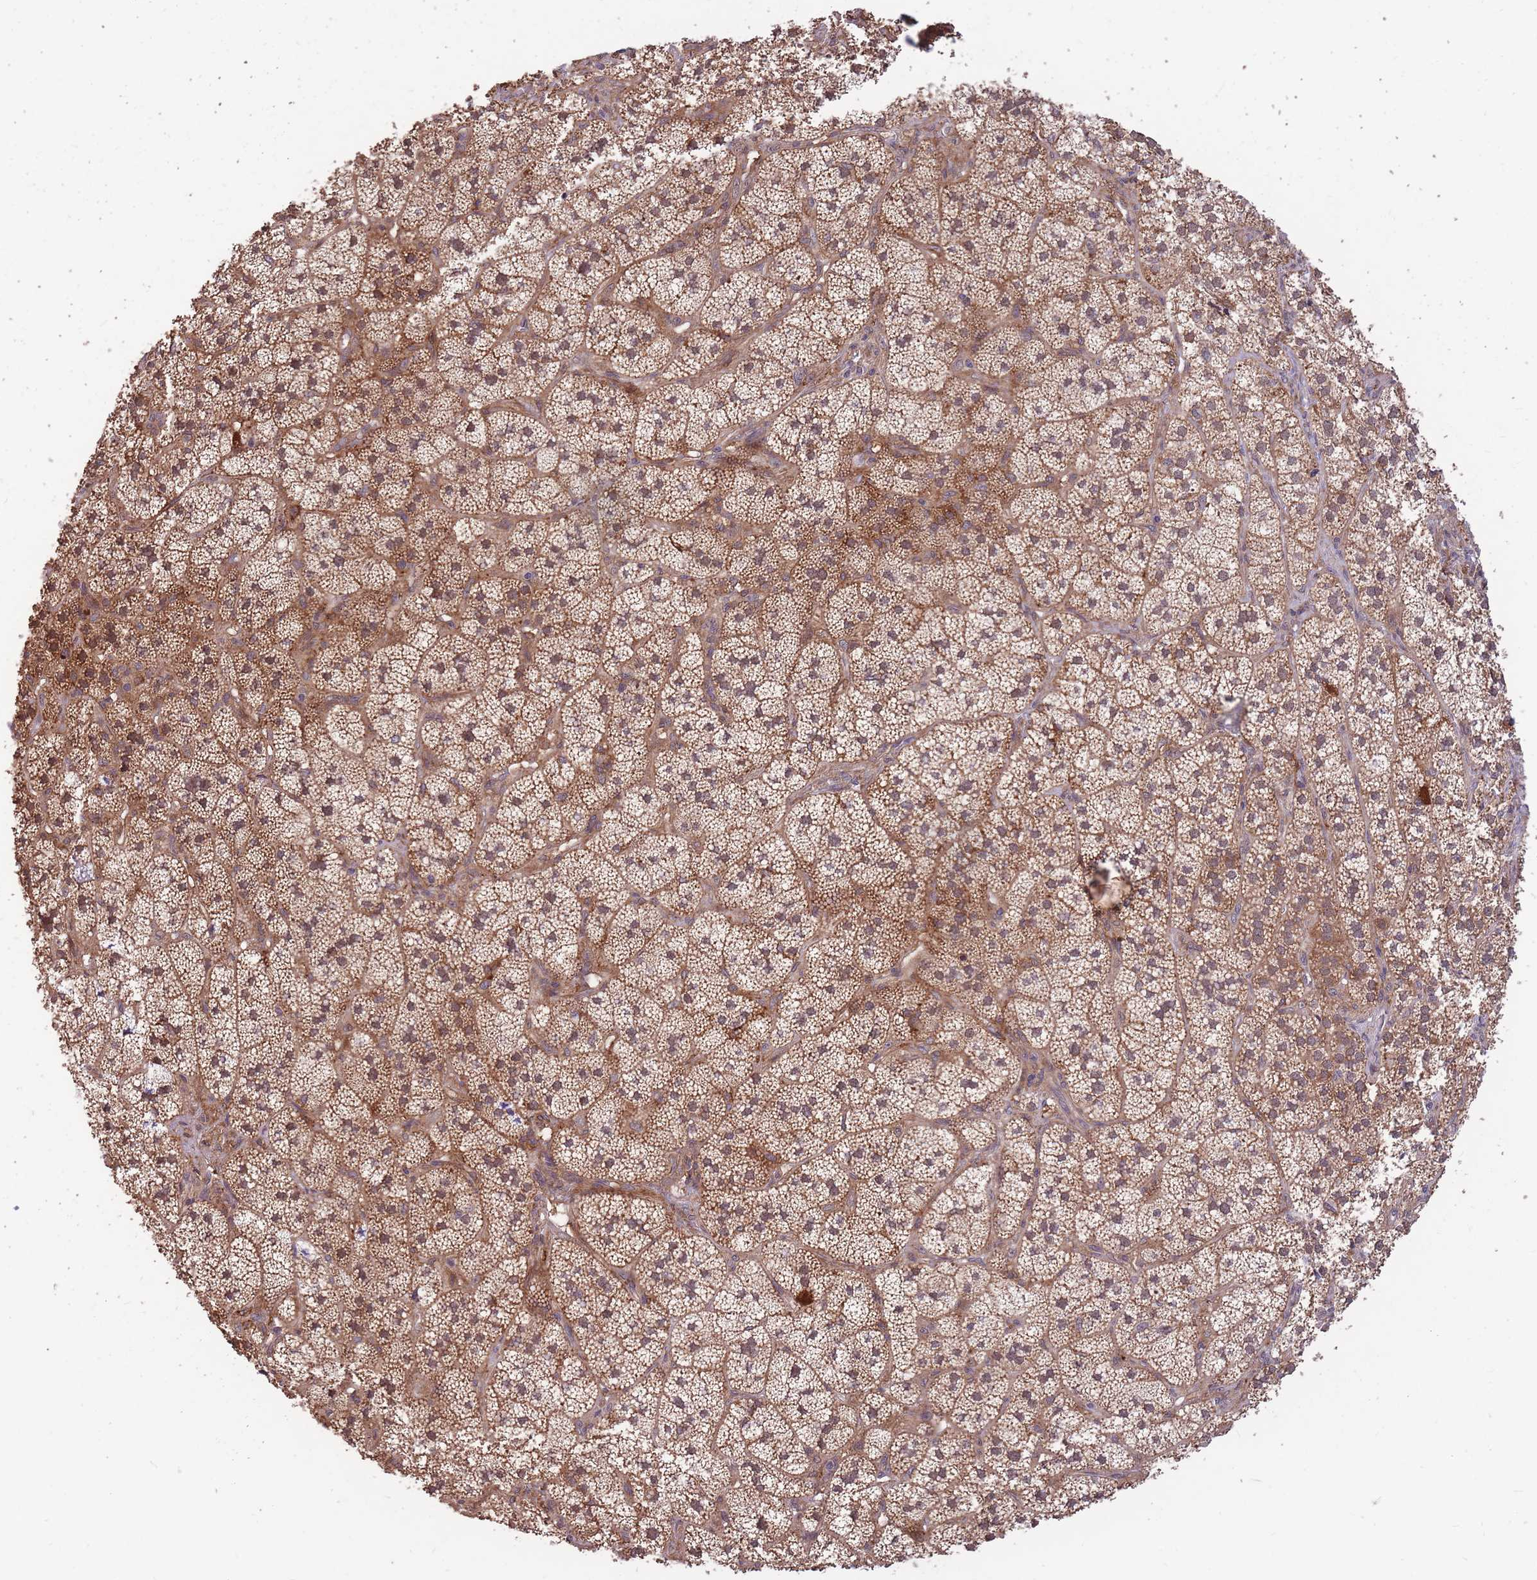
{"staining": {"intensity": "strong", "quantity": ">75%", "location": "cytoplasmic/membranous"}, "tissue": "adrenal gland", "cell_type": "Glandular cells", "image_type": "normal", "snomed": [{"axis": "morphology", "description": "Normal tissue, NOS"}, {"axis": "topography", "description": "Adrenal gland"}], "caption": "IHC micrograph of unremarkable adrenal gland stained for a protein (brown), which exhibits high levels of strong cytoplasmic/membranous positivity in approximately >75% of glandular cells.", "gene": "IGF2BP2", "patient": {"sex": "female", "age": 58}}